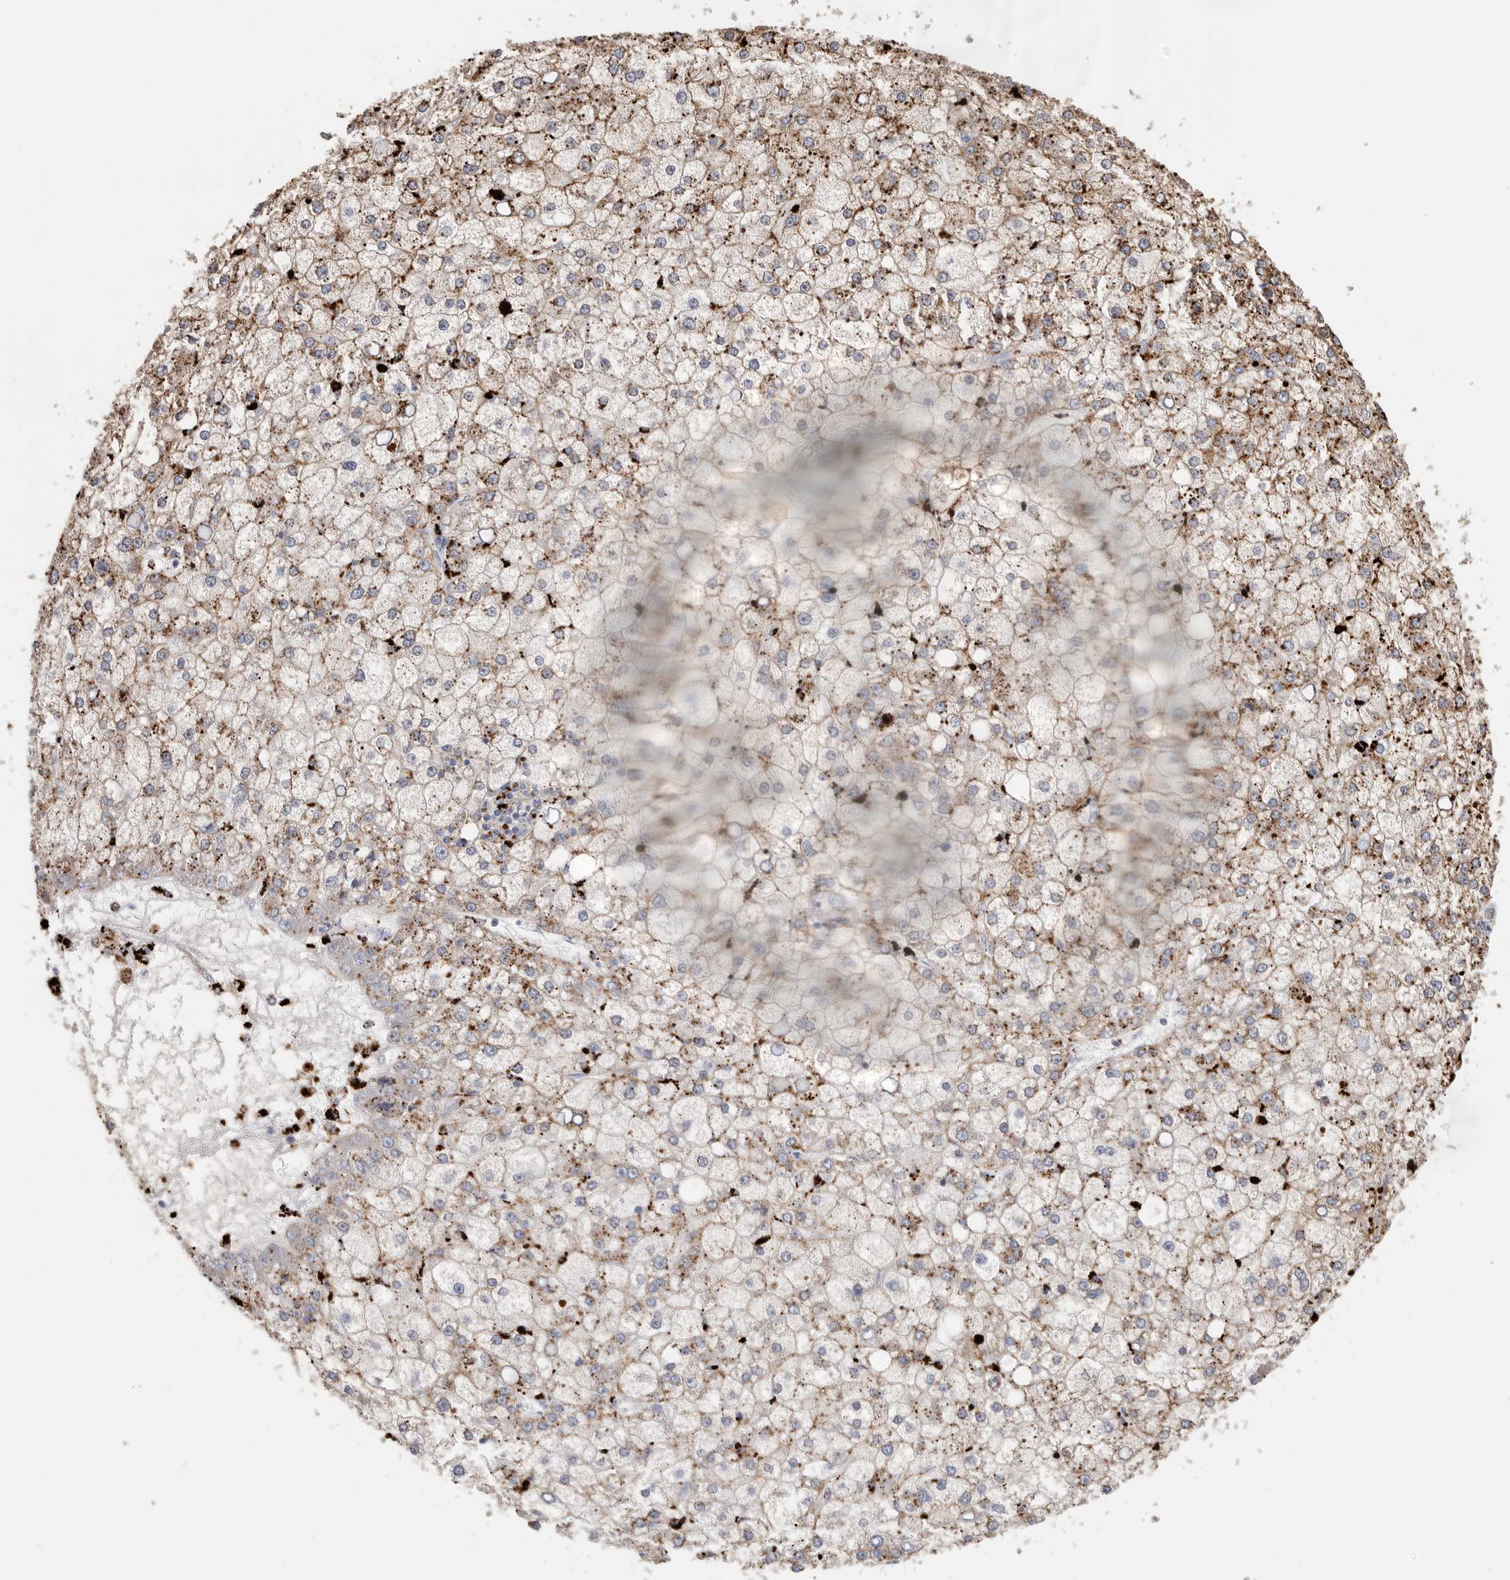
{"staining": {"intensity": "strong", "quantity": ">75%", "location": "cytoplasmic/membranous"}, "tissue": "liver cancer", "cell_type": "Tumor cells", "image_type": "cancer", "snomed": [{"axis": "morphology", "description": "Carcinoma, Hepatocellular, NOS"}, {"axis": "topography", "description": "Liver"}], "caption": "IHC micrograph of hepatocellular carcinoma (liver) stained for a protein (brown), which exhibits high levels of strong cytoplasmic/membranous positivity in approximately >75% of tumor cells.", "gene": "GGH", "patient": {"sex": "male", "age": 67}}